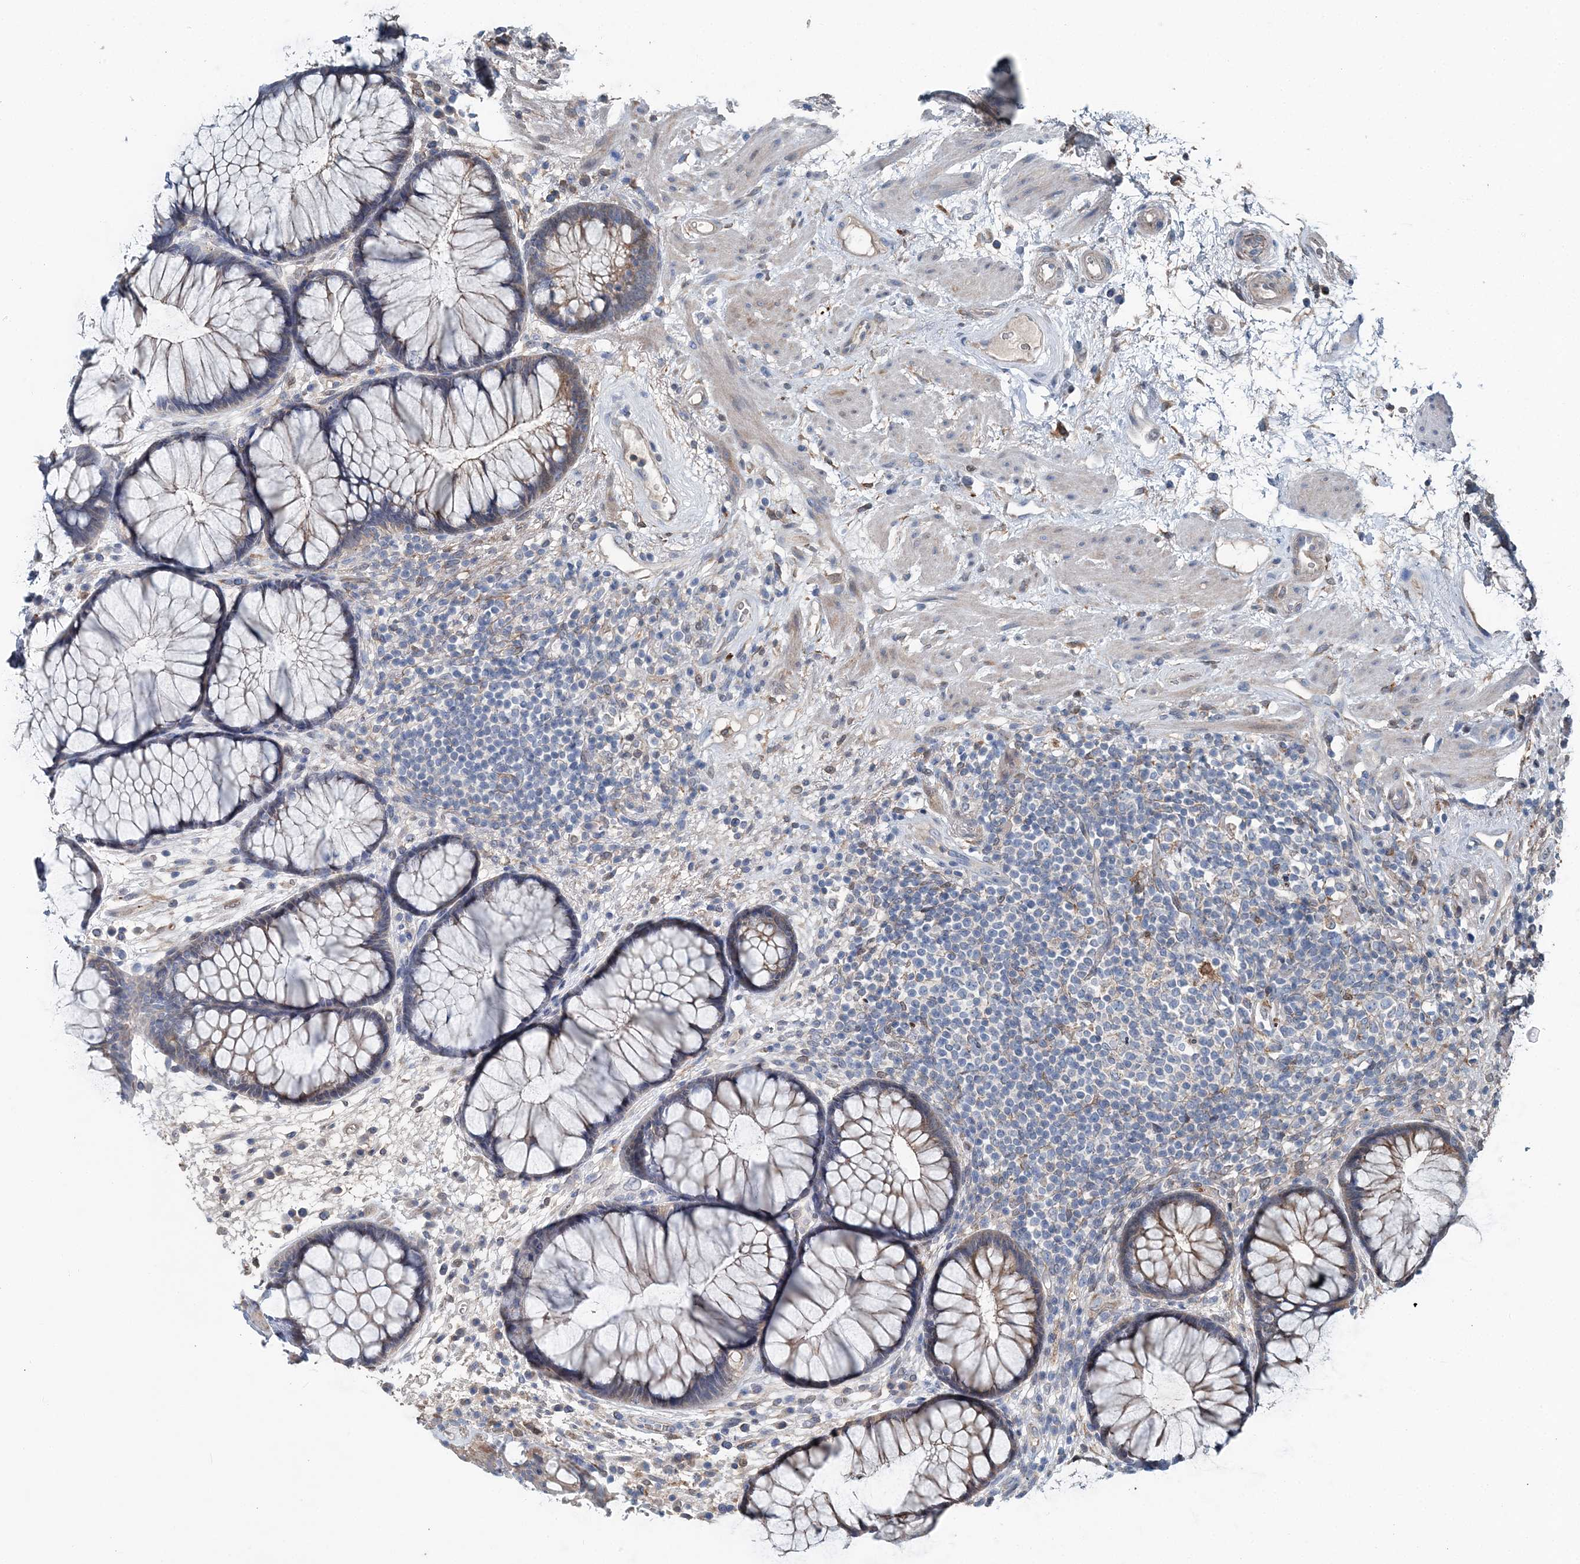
{"staining": {"intensity": "moderate", "quantity": "25%-75%", "location": "cytoplasmic/membranous"}, "tissue": "rectum", "cell_type": "Glandular cells", "image_type": "normal", "snomed": [{"axis": "morphology", "description": "Normal tissue, NOS"}, {"axis": "topography", "description": "Rectum"}], "caption": "This image demonstrates unremarkable rectum stained with immunohistochemistry (IHC) to label a protein in brown. The cytoplasmic/membranous of glandular cells show moderate positivity for the protein. Nuclei are counter-stained blue.", "gene": "SPOPL", "patient": {"sex": "male", "age": 51}}